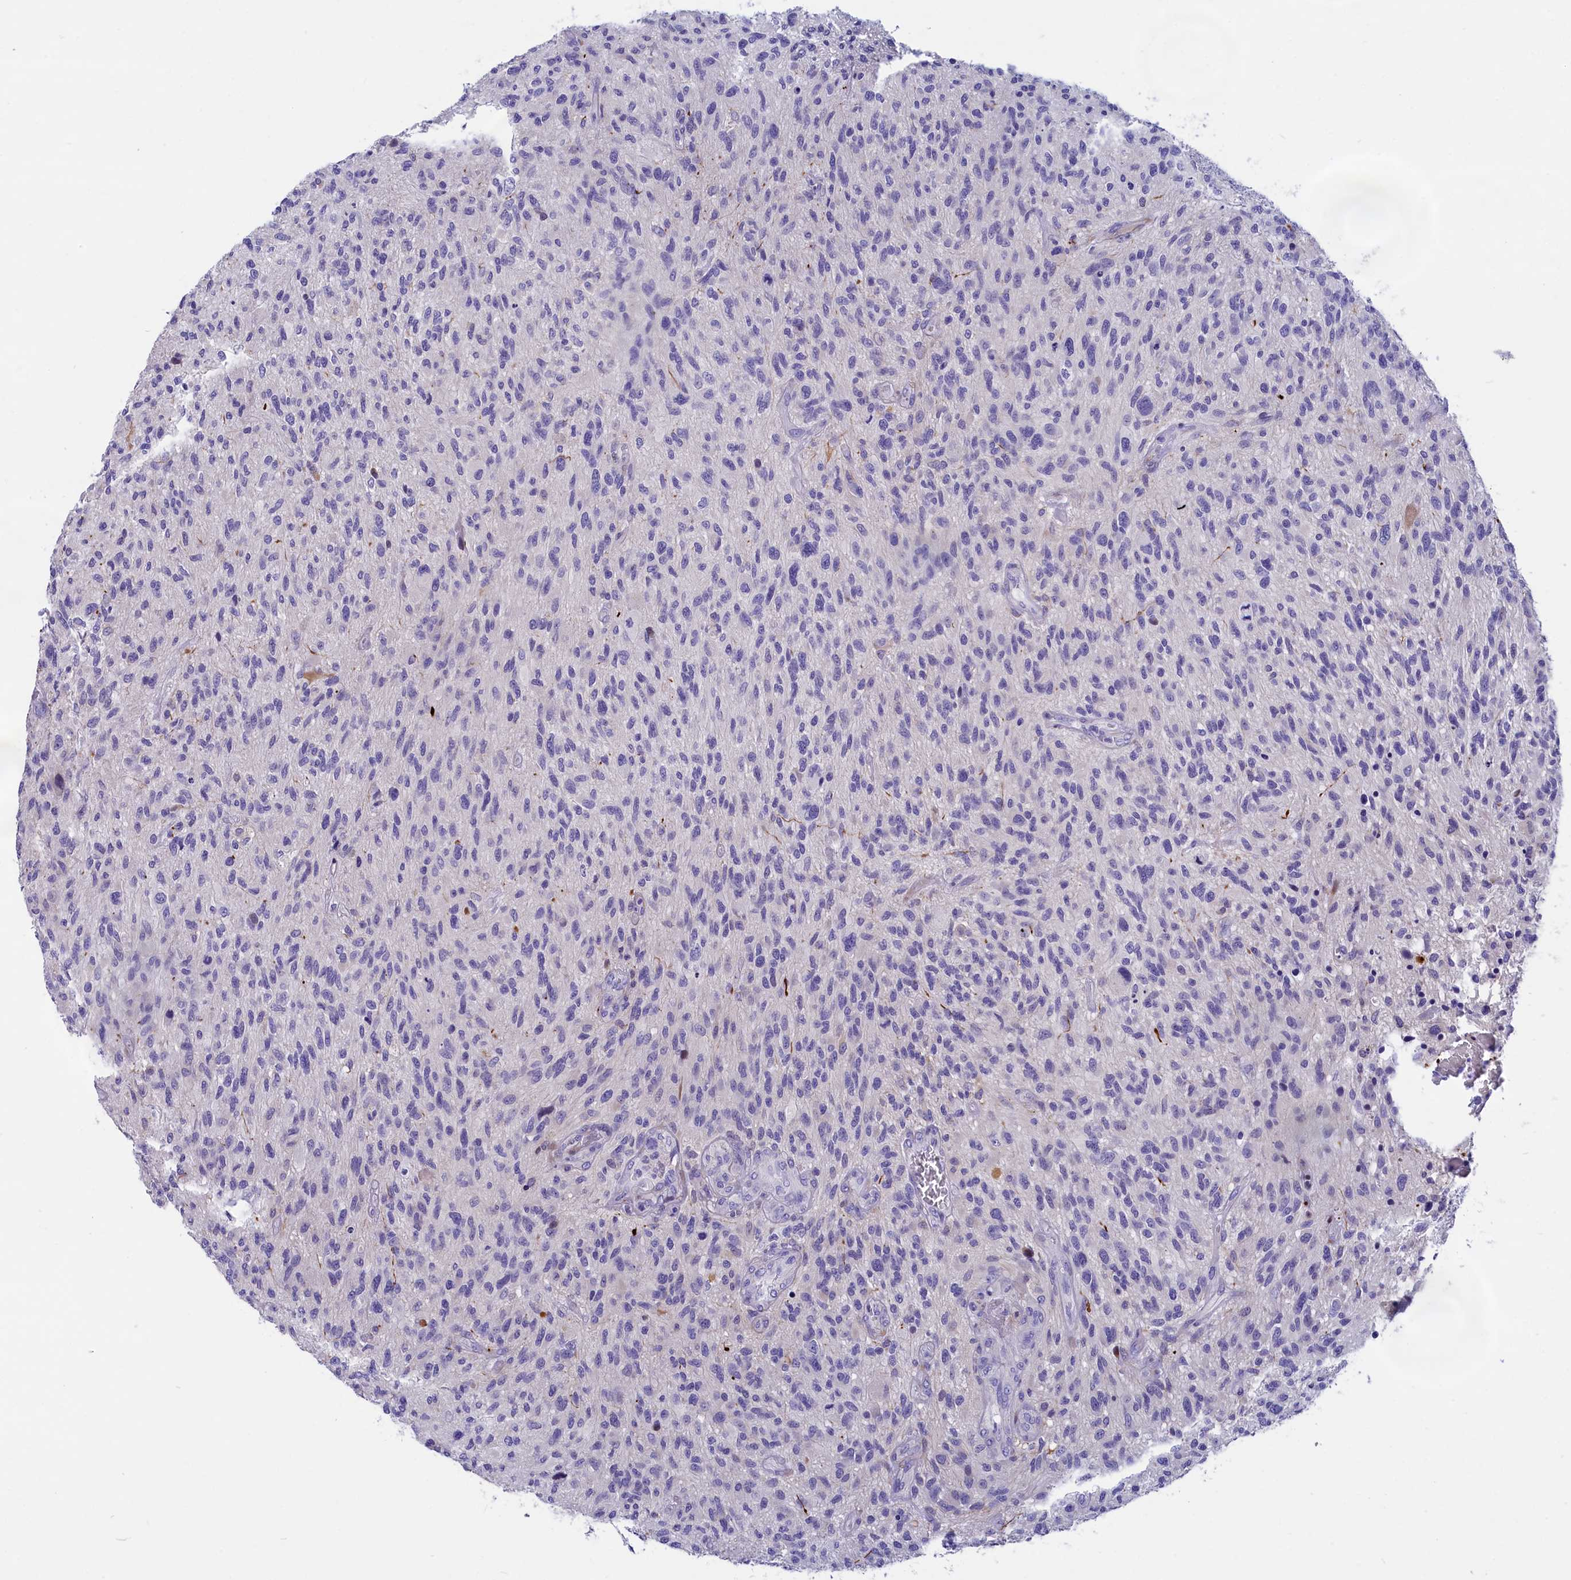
{"staining": {"intensity": "negative", "quantity": "none", "location": "none"}, "tissue": "glioma", "cell_type": "Tumor cells", "image_type": "cancer", "snomed": [{"axis": "morphology", "description": "Glioma, malignant, High grade"}, {"axis": "topography", "description": "Brain"}], "caption": "High power microscopy image of an IHC micrograph of glioma, revealing no significant positivity in tumor cells.", "gene": "NKPD1", "patient": {"sex": "male", "age": 47}}